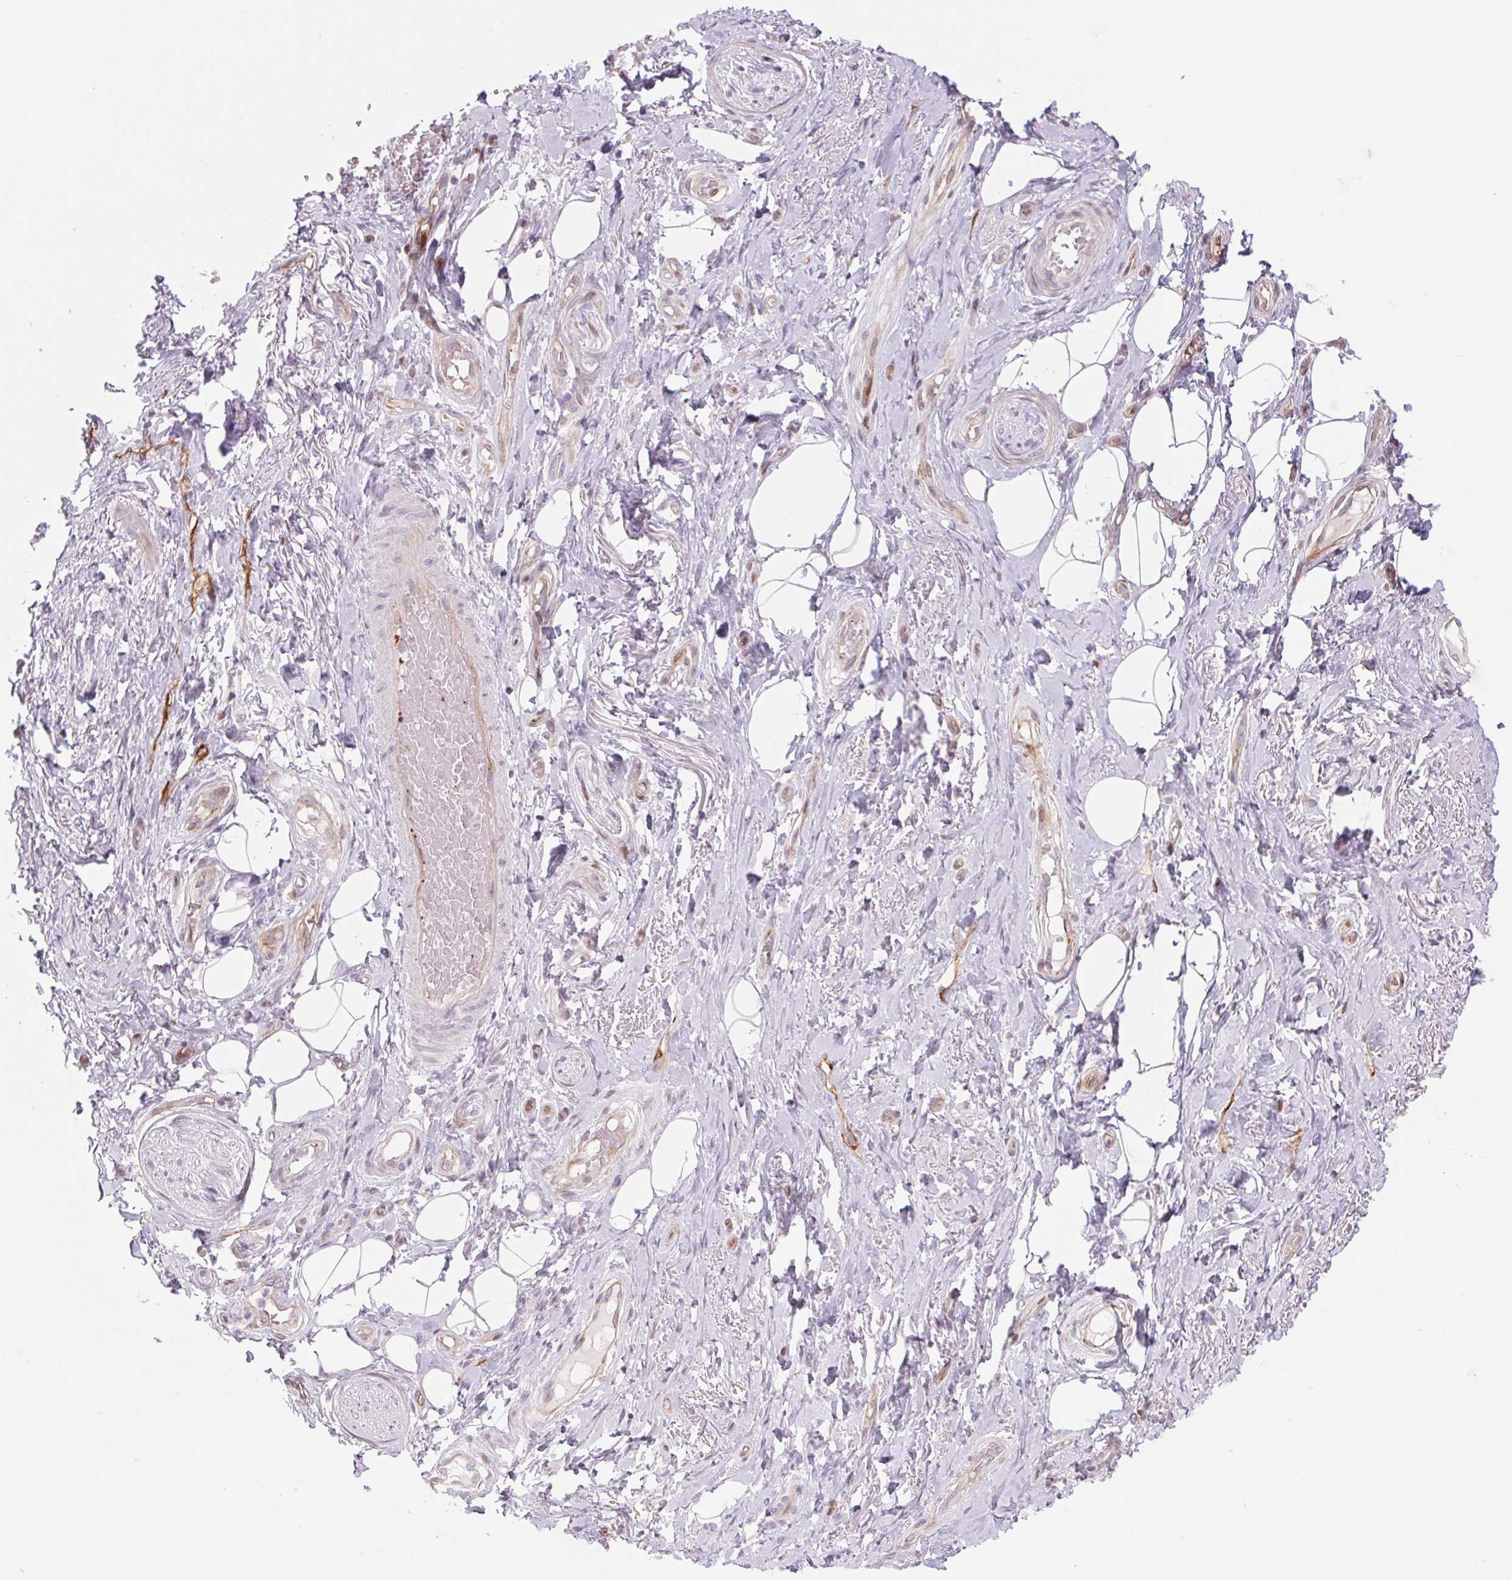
{"staining": {"intensity": "negative", "quantity": "none", "location": "none"}, "tissue": "adipose tissue", "cell_type": "Adipocytes", "image_type": "normal", "snomed": [{"axis": "morphology", "description": "Normal tissue, NOS"}, {"axis": "topography", "description": "Anal"}, {"axis": "topography", "description": "Peripheral nerve tissue"}], "caption": "Adipose tissue was stained to show a protein in brown. There is no significant expression in adipocytes. (DAB (3,3'-diaminobenzidine) IHC visualized using brightfield microscopy, high magnification).", "gene": "MS4A13", "patient": {"sex": "male", "age": 53}}